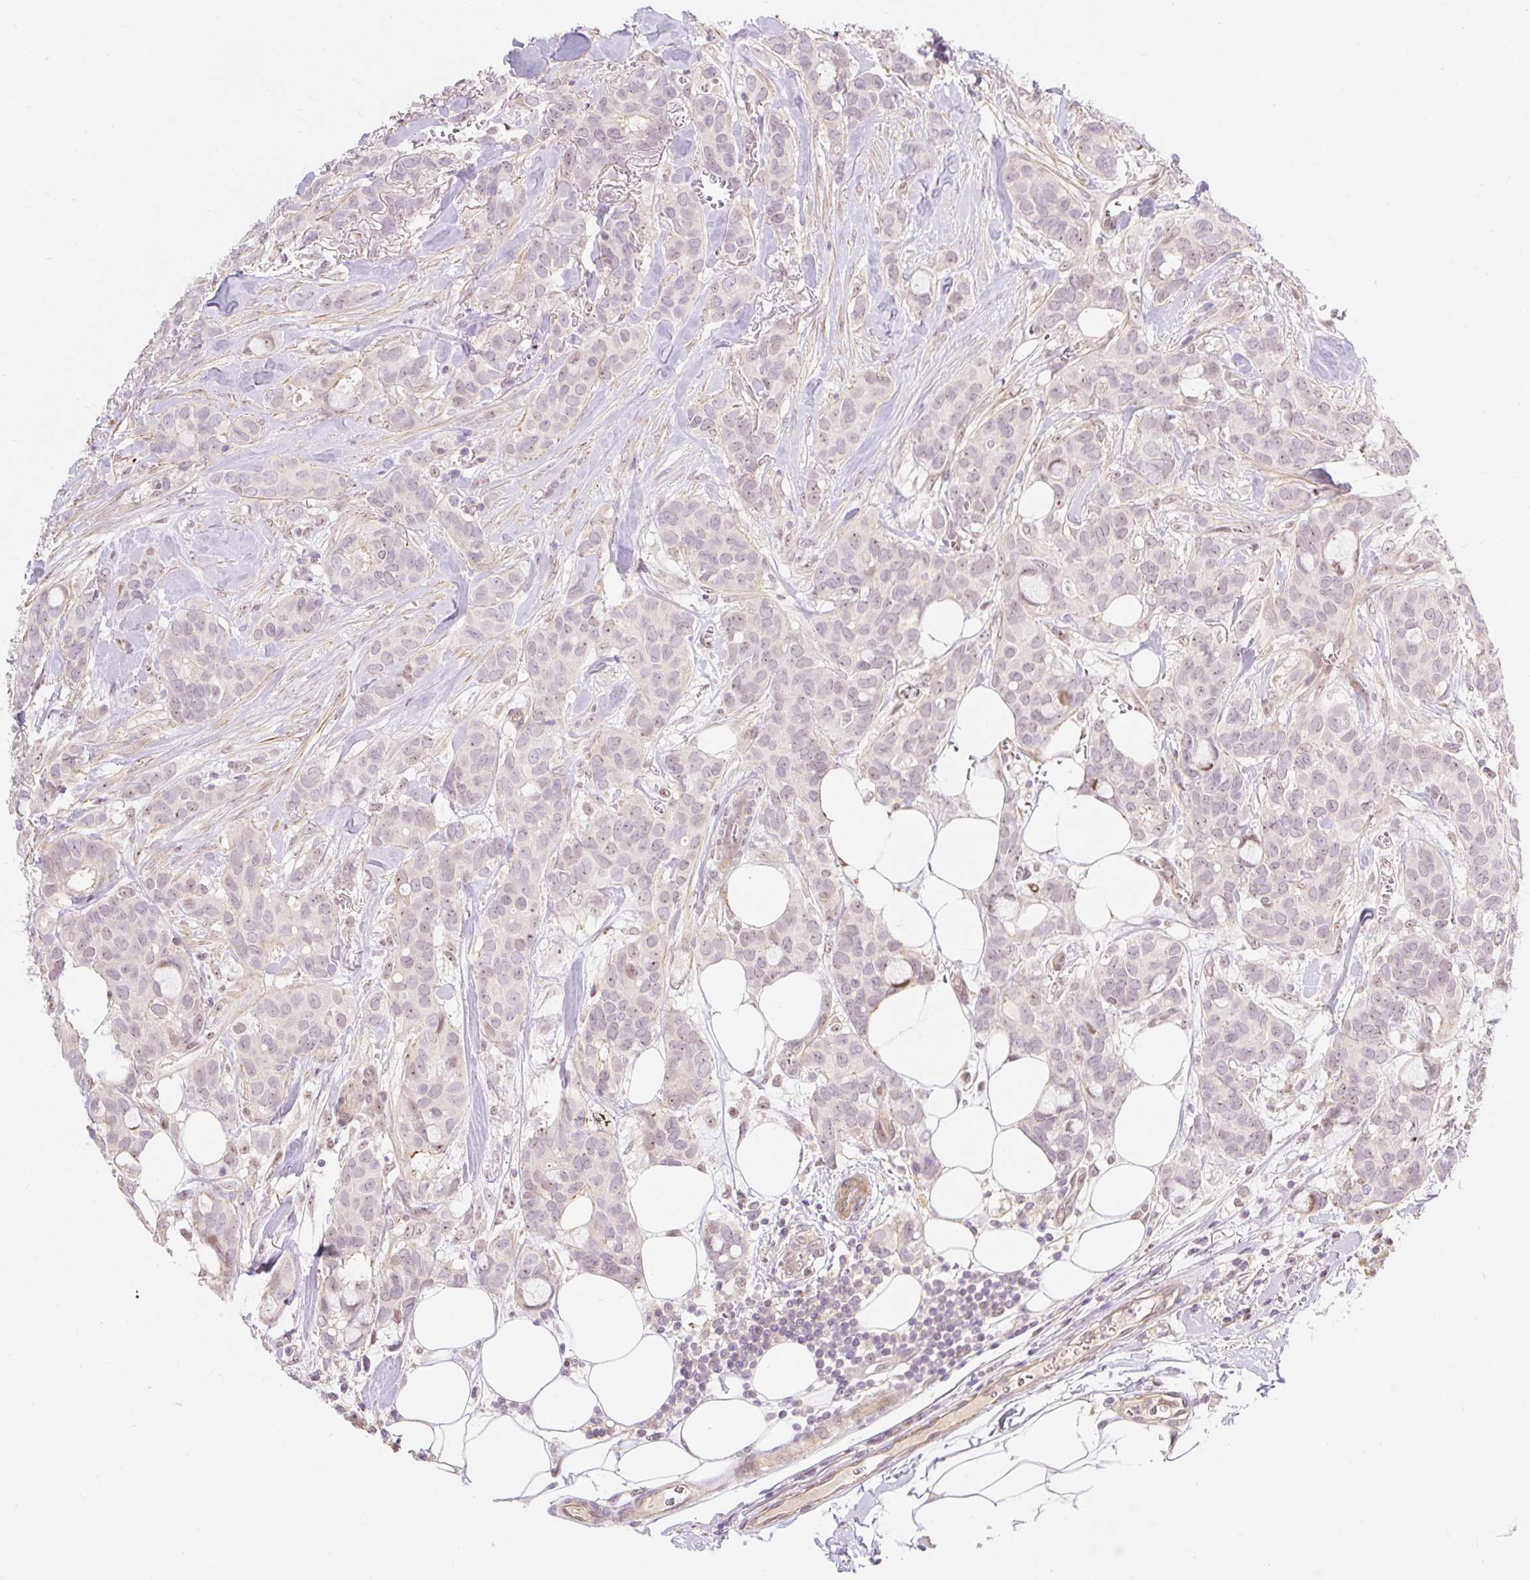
{"staining": {"intensity": "negative", "quantity": "none", "location": "none"}, "tissue": "breast cancer", "cell_type": "Tumor cells", "image_type": "cancer", "snomed": [{"axis": "morphology", "description": "Duct carcinoma"}, {"axis": "topography", "description": "Breast"}], "caption": "Human breast intraductal carcinoma stained for a protein using immunohistochemistry (IHC) shows no positivity in tumor cells.", "gene": "EMC10", "patient": {"sex": "female", "age": 84}}